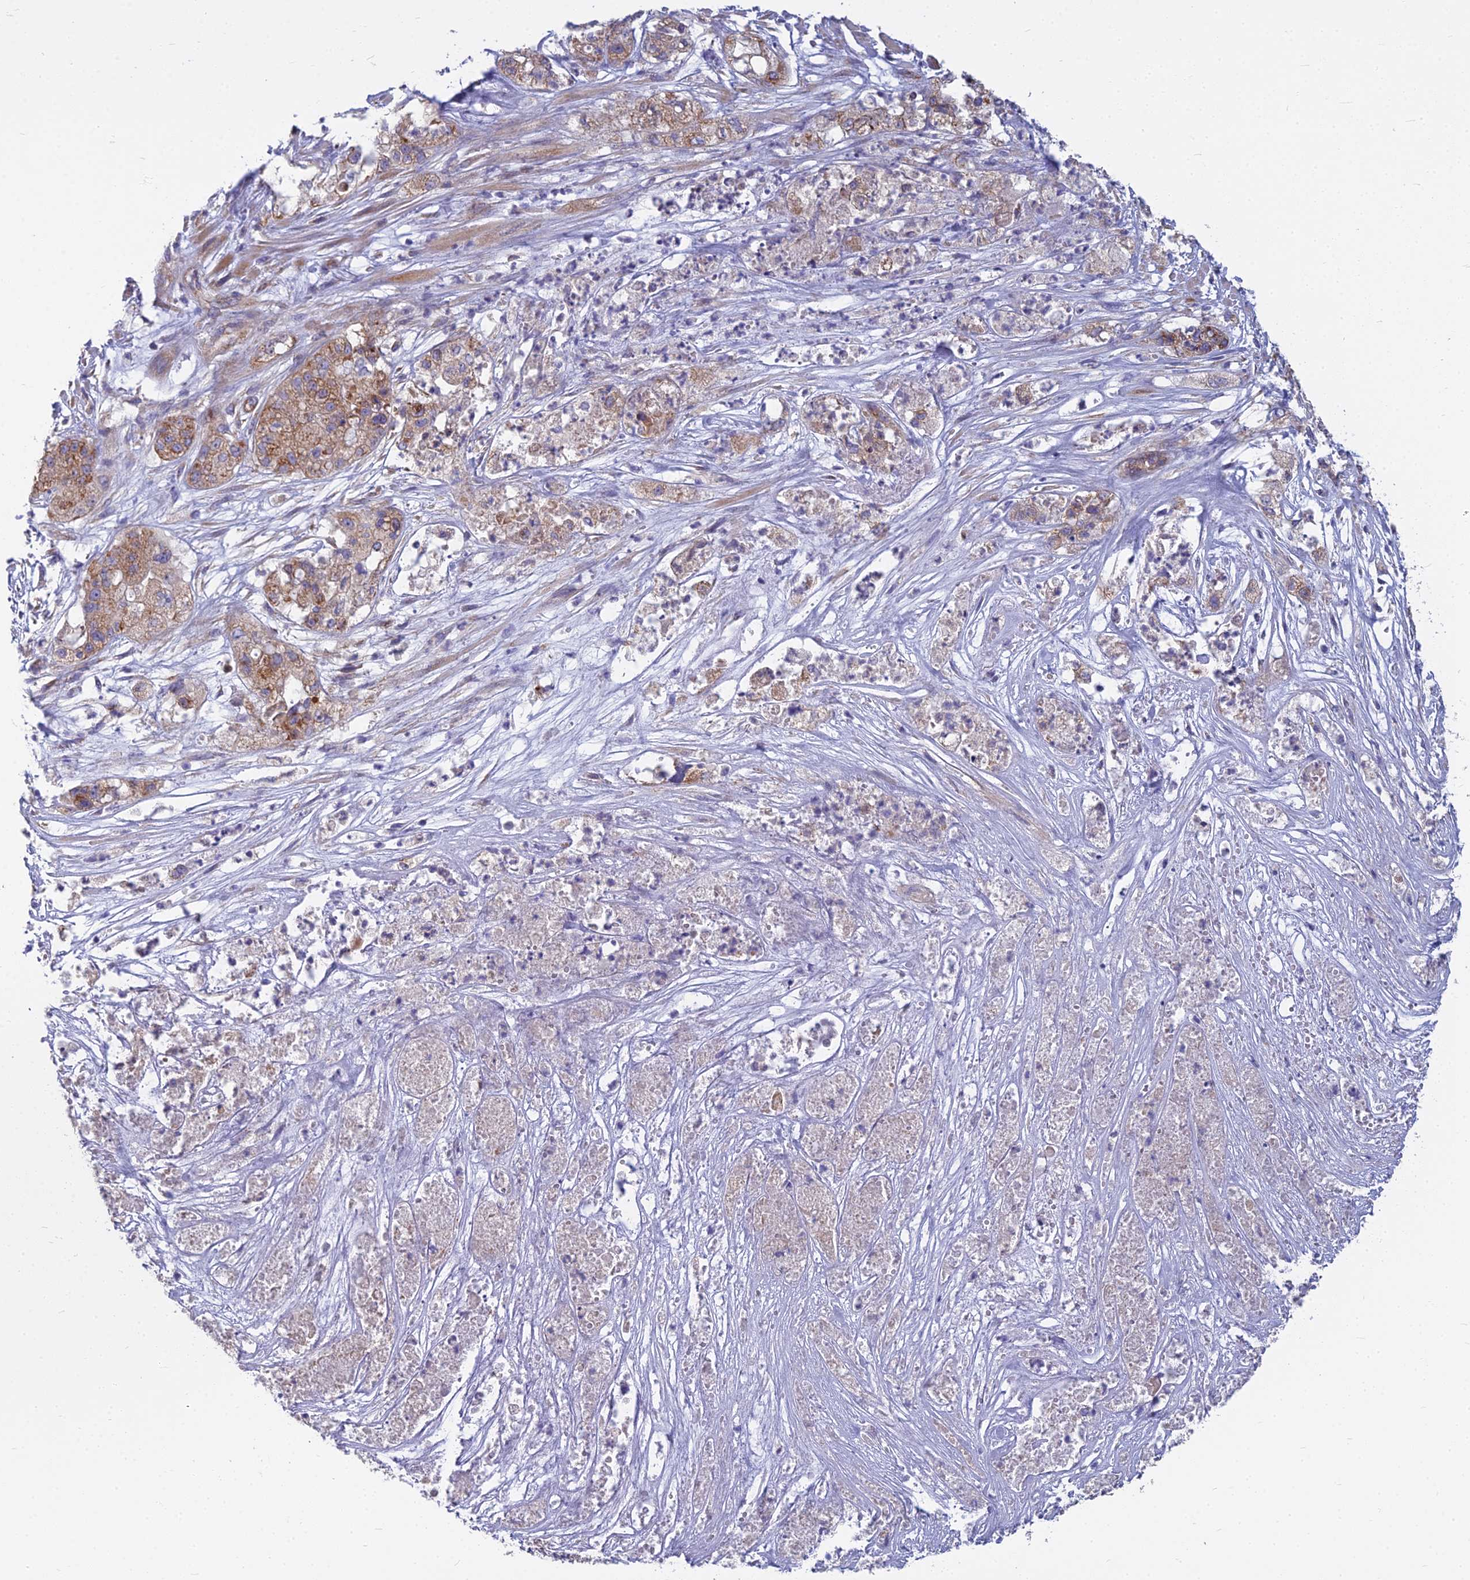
{"staining": {"intensity": "moderate", "quantity": ">75%", "location": "cytoplasmic/membranous"}, "tissue": "pancreatic cancer", "cell_type": "Tumor cells", "image_type": "cancer", "snomed": [{"axis": "morphology", "description": "Adenocarcinoma, NOS"}, {"axis": "topography", "description": "Pancreas"}], "caption": "Immunohistochemical staining of pancreatic cancer (adenocarcinoma) displays medium levels of moderate cytoplasmic/membranous protein expression in about >75% of tumor cells.", "gene": "COX20", "patient": {"sex": "female", "age": 78}}